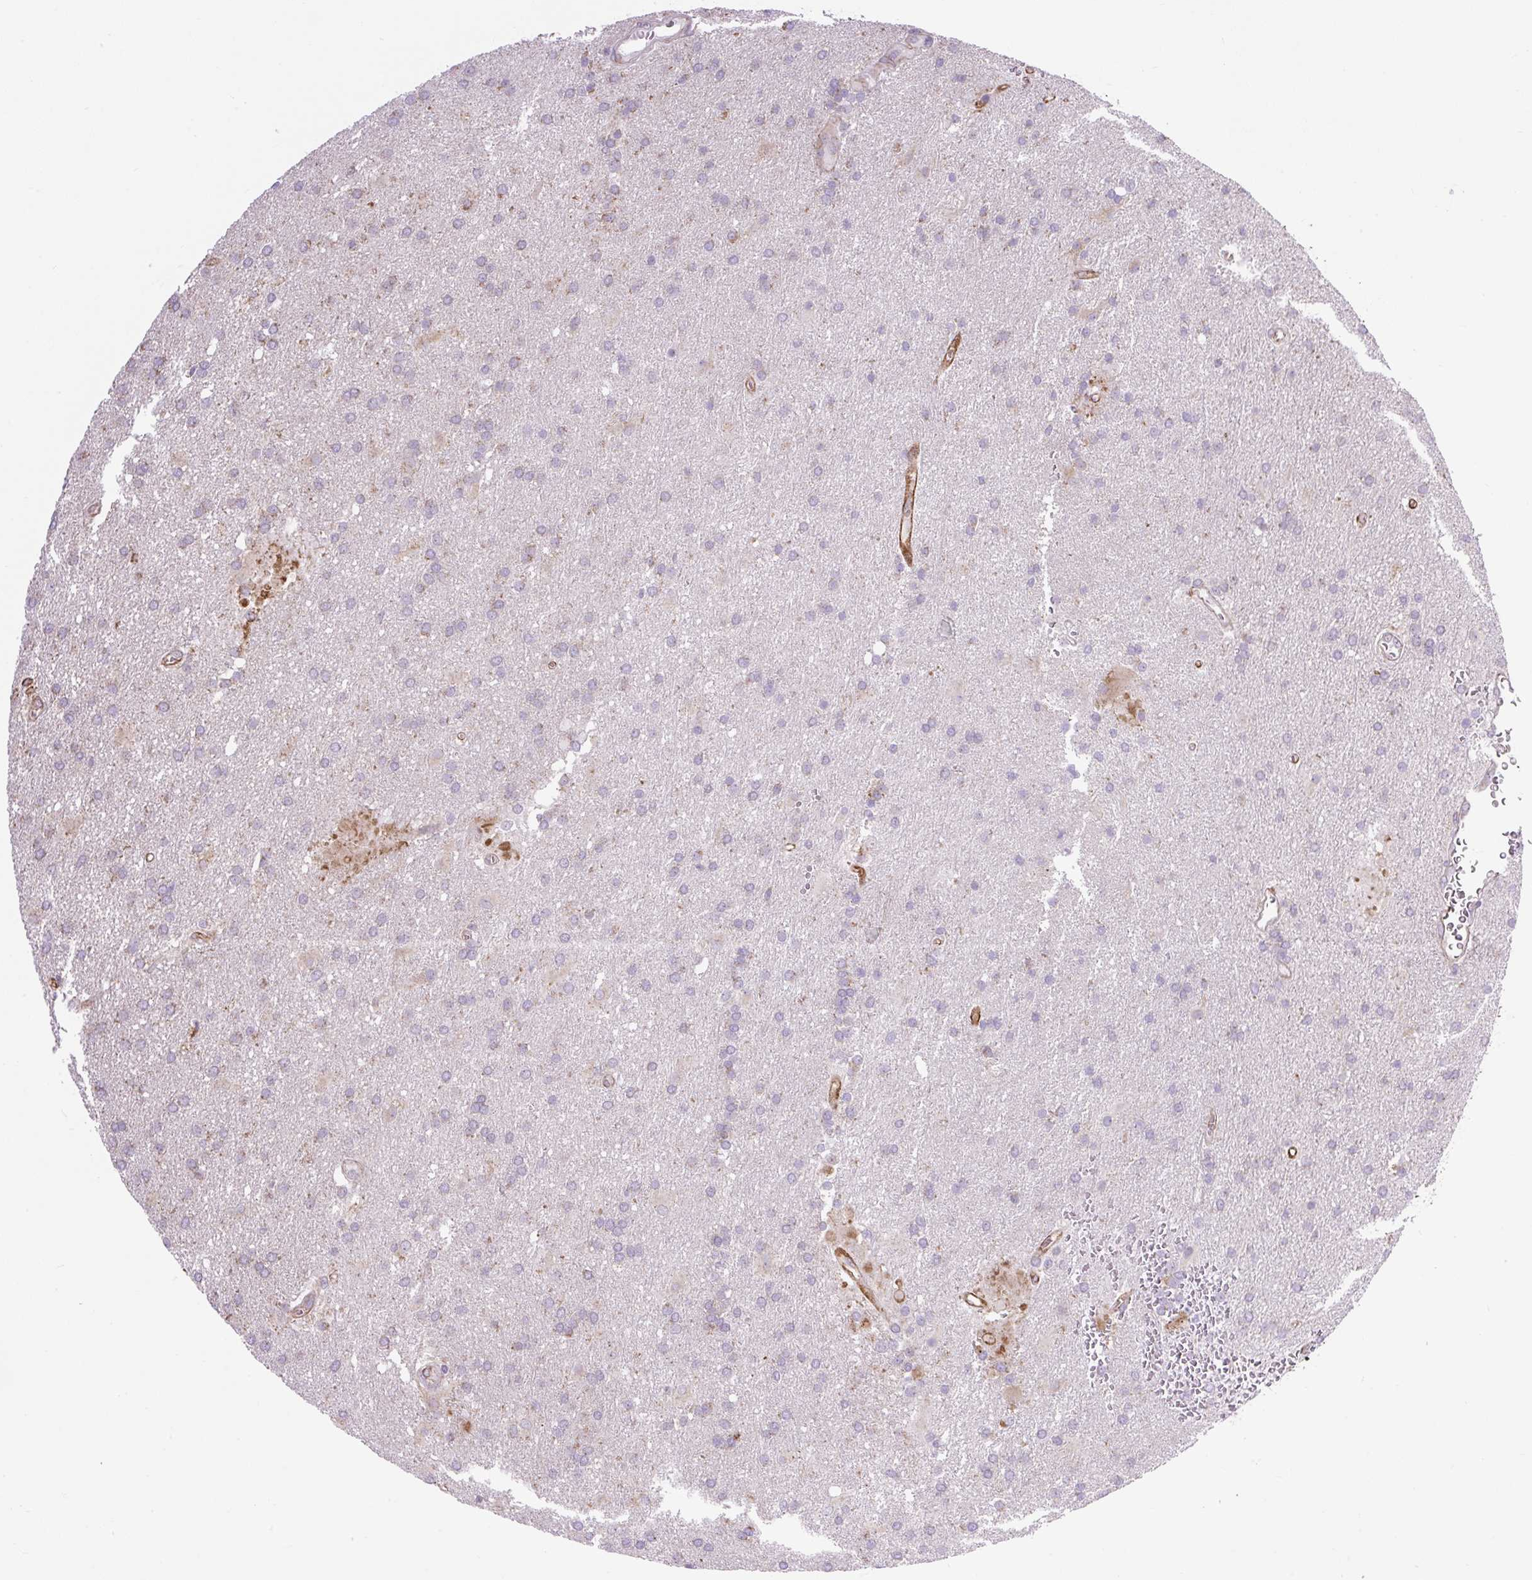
{"staining": {"intensity": "weak", "quantity": "<25%", "location": "cytoplasmic/membranous"}, "tissue": "glioma", "cell_type": "Tumor cells", "image_type": "cancer", "snomed": [{"axis": "morphology", "description": "Glioma, malignant, Low grade"}, {"axis": "topography", "description": "Brain"}], "caption": "IHC image of neoplastic tissue: malignant glioma (low-grade) stained with DAB (3,3'-diaminobenzidine) displays no significant protein expression in tumor cells.", "gene": "RNASE10", "patient": {"sex": "male", "age": 66}}